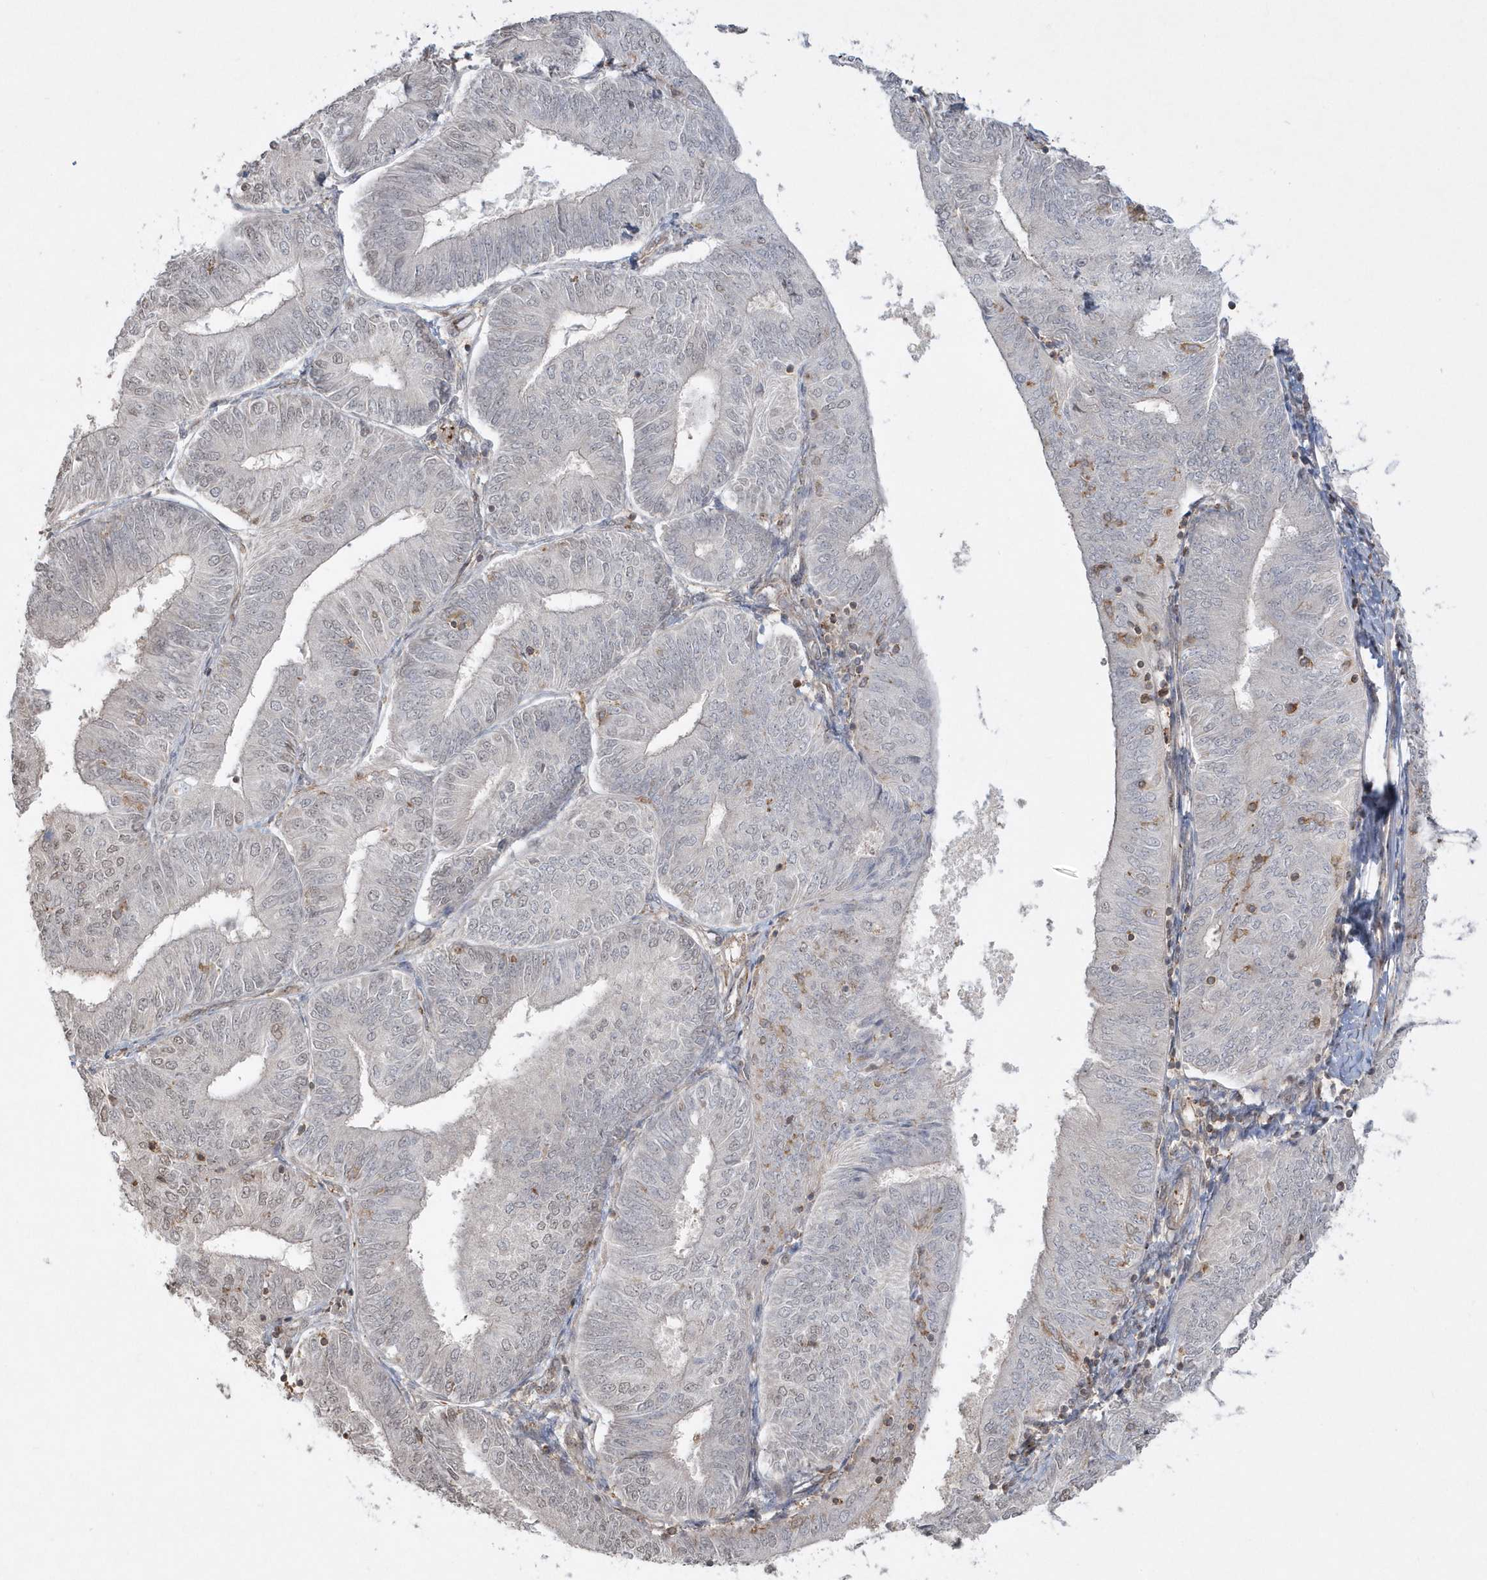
{"staining": {"intensity": "negative", "quantity": "none", "location": "none"}, "tissue": "endometrial cancer", "cell_type": "Tumor cells", "image_type": "cancer", "snomed": [{"axis": "morphology", "description": "Adenocarcinoma, NOS"}, {"axis": "topography", "description": "Endometrium"}], "caption": "There is no significant expression in tumor cells of adenocarcinoma (endometrial).", "gene": "BSN", "patient": {"sex": "female", "age": 58}}